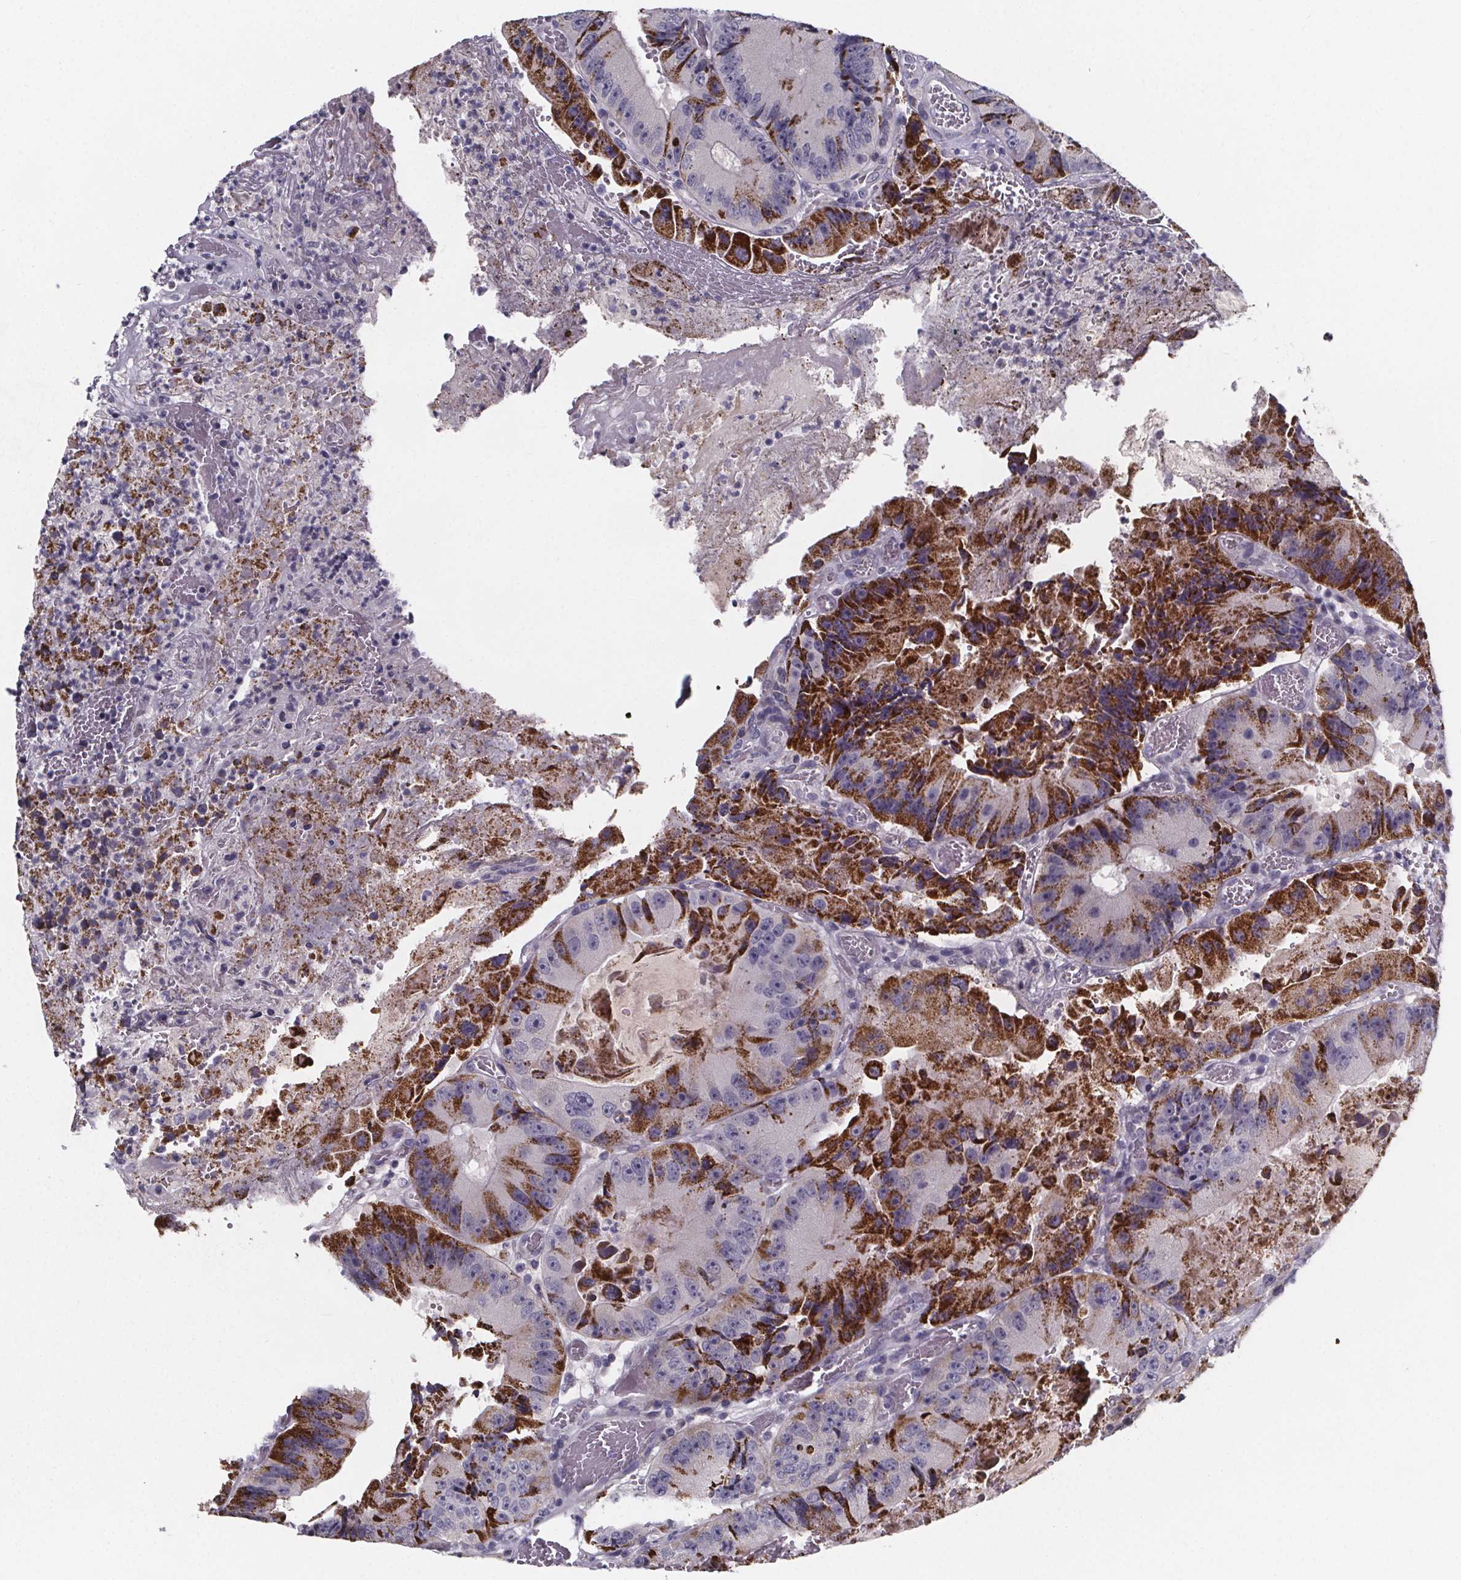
{"staining": {"intensity": "strong", "quantity": "25%-75%", "location": "cytoplasmic/membranous"}, "tissue": "colorectal cancer", "cell_type": "Tumor cells", "image_type": "cancer", "snomed": [{"axis": "morphology", "description": "Adenocarcinoma, NOS"}, {"axis": "topography", "description": "Colon"}], "caption": "This micrograph reveals adenocarcinoma (colorectal) stained with IHC to label a protein in brown. The cytoplasmic/membranous of tumor cells show strong positivity for the protein. Nuclei are counter-stained blue.", "gene": "PAH", "patient": {"sex": "female", "age": 86}}